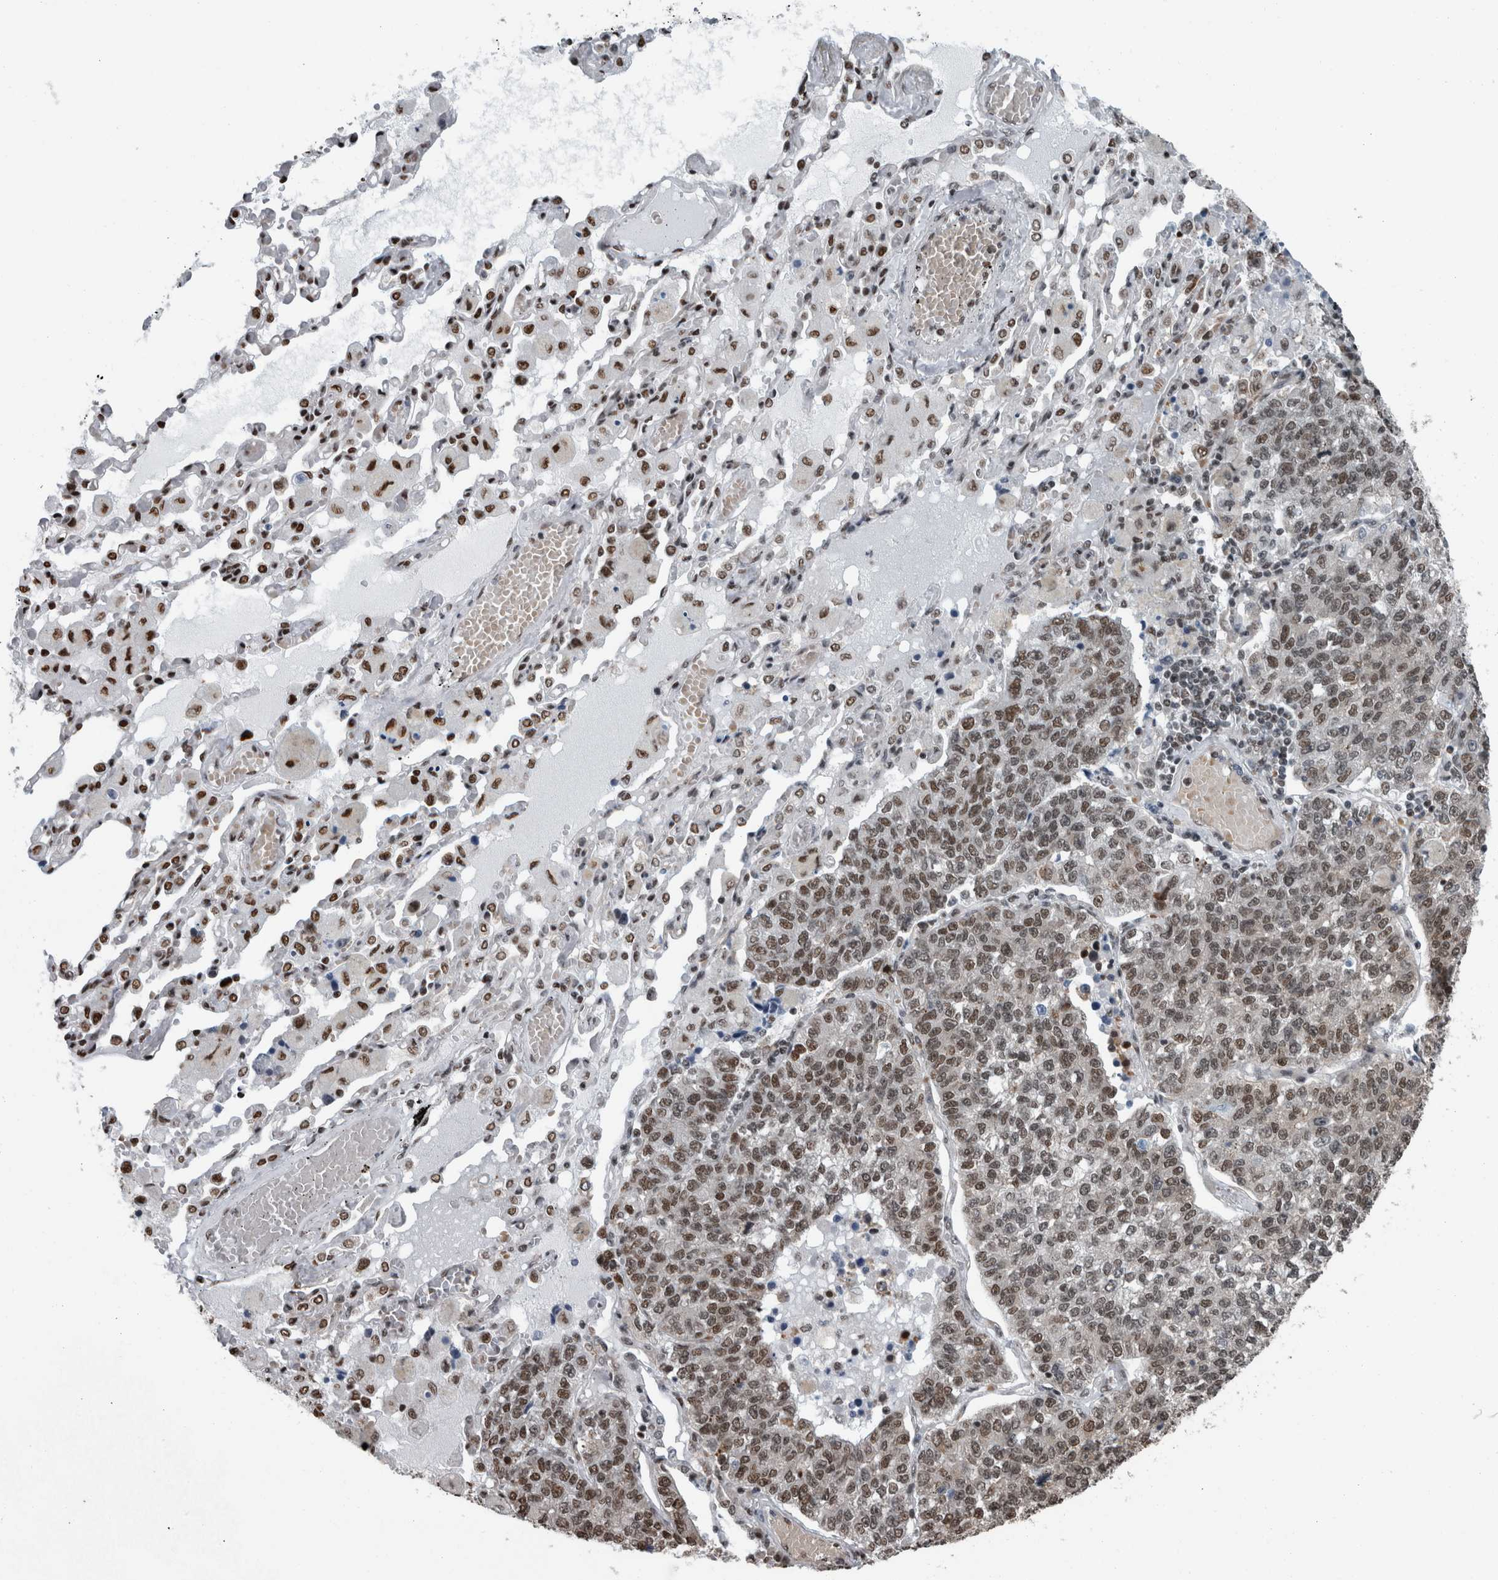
{"staining": {"intensity": "moderate", "quantity": "25%-75%", "location": "nuclear"}, "tissue": "lung cancer", "cell_type": "Tumor cells", "image_type": "cancer", "snomed": [{"axis": "morphology", "description": "Adenocarcinoma, NOS"}, {"axis": "topography", "description": "Lung"}], "caption": "Immunohistochemical staining of human lung adenocarcinoma demonstrates moderate nuclear protein expression in approximately 25%-75% of tumor cells.", "gene": "DNMT3A", "patient": {"sex": "male", "age": 49}}